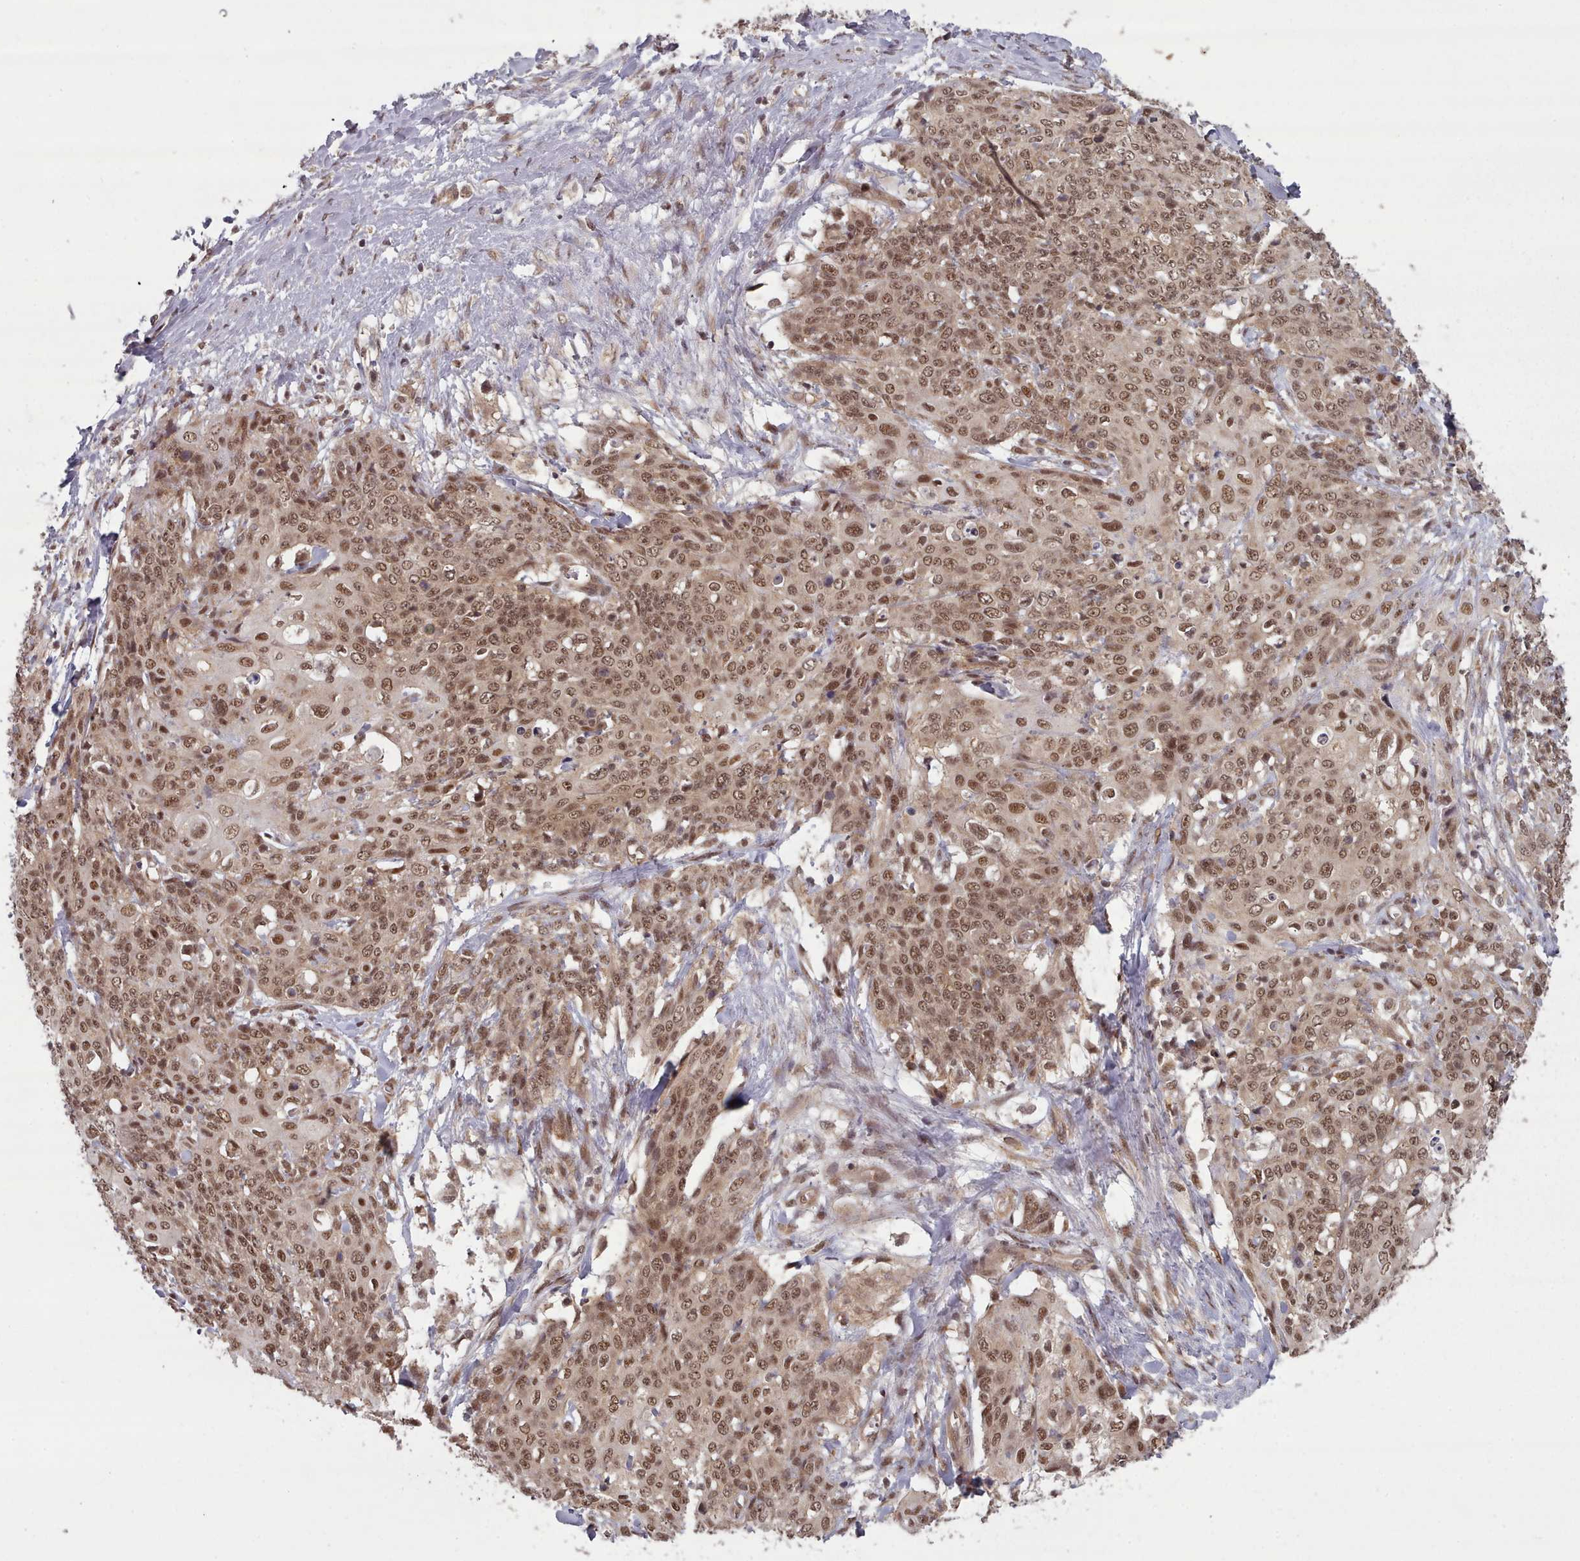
{"staining": {"intensity": "moderate", "quantity": ">75%", "location": "cytoplasmic/membranous,nuclear"}, "tissue": "skin cancer", "cell_type": "Tumor cells", "image_type": "cancer", "snomed": [{"axis": "morphology", "description": "Squamous cell carcinoma, NOS"}, {"axis": "topography", "description": "Skin"}, {"axis": "topography", "description": "Vulva"}], "caption": "Squamous cell carcinoma (skin) stained with immunohistochemistry (IHC) demonstrates moderate cytoplasmic/membranous and nuclear expression in about >75% of tumor cells. The protein of interest is stained brown, and the nuclei are stained in blue (DAB (3,3'-diaminobenzidine) IHC with brightfield microscopy, high magnification).", "gene": "DHX8", "patient": {"sex": "female", "age": 85}}